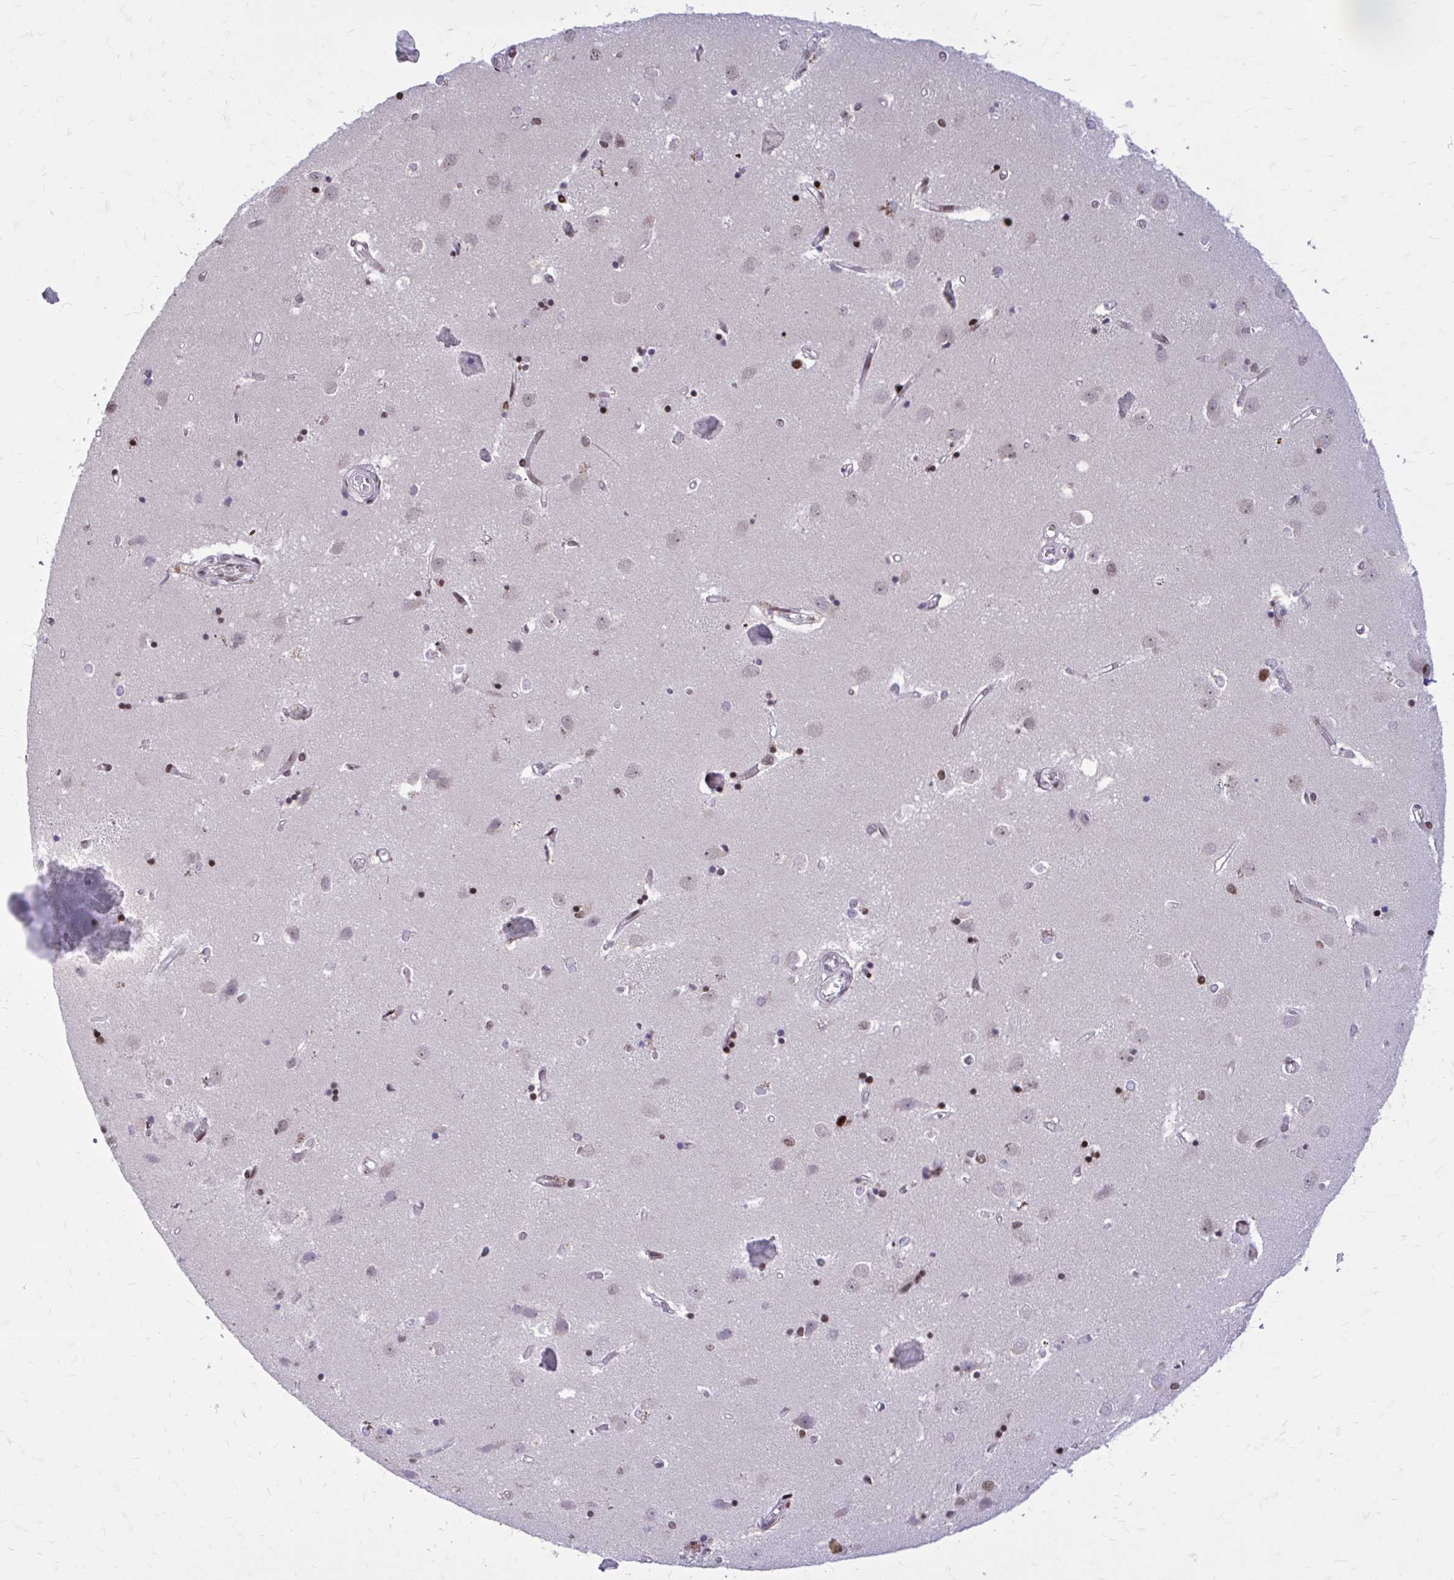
{"staining": {"intensity": "weak", "quantity": "<25%", "location": "nuclear"}, "tissue": "caudate", "cell_type": "Glial cells", "image_type": "normal", "snomed": [{"axis": "morphology", "description": "Normal tissue, NOS"}, {"axis": "topography", "description": "Lateral ventricle wall"}], "caption": "There is no significant expression in glial cells of caudate. (DAB (3,3'-diaminobenzidine) IHC, high magnification).", "gene": "PSME4", "patient": {"sex": "male", "age": 54}}